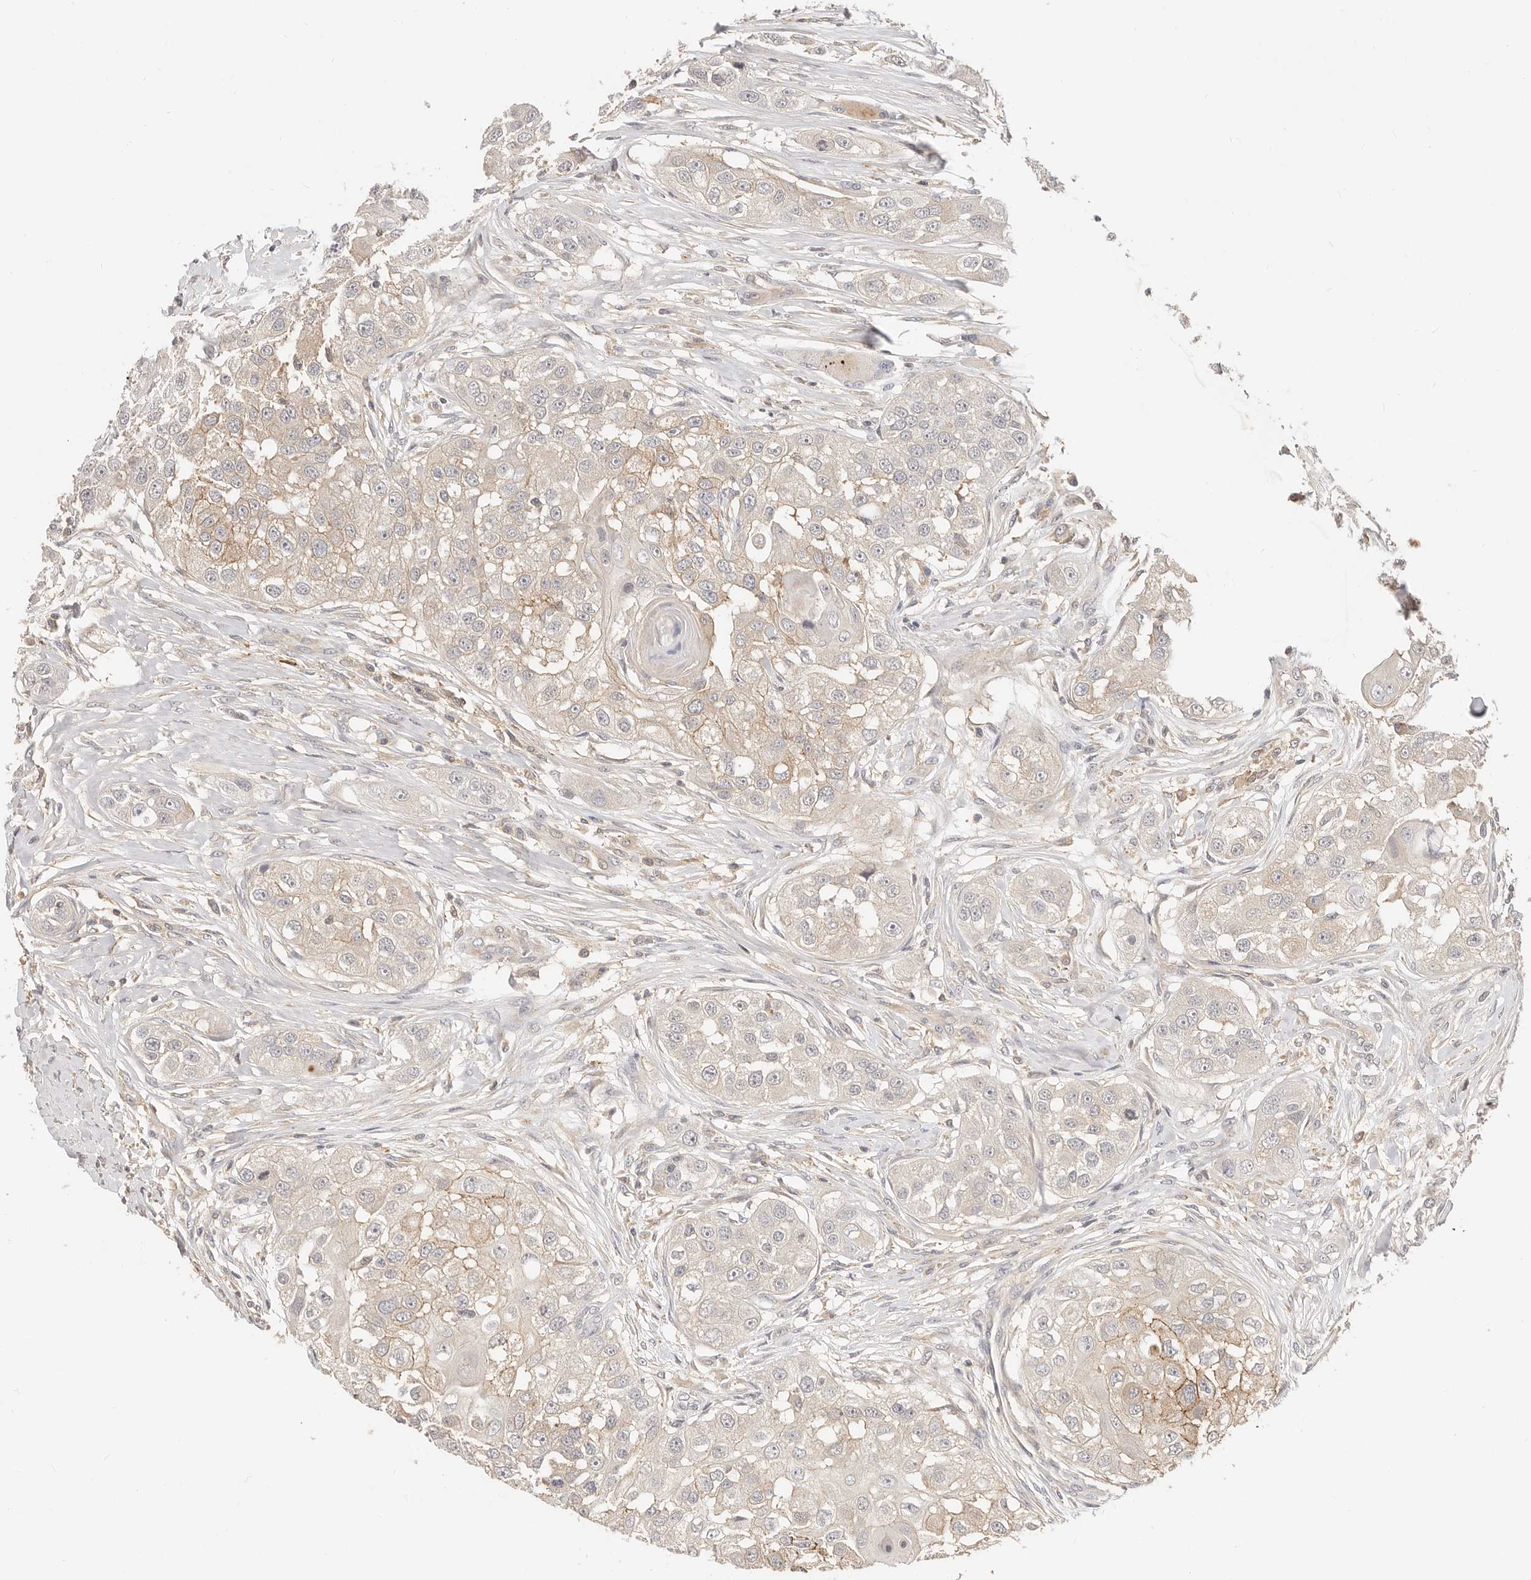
{"staining": {"intensity": "moderate", "quantity": "25%-75%", "location": "cytoplasmic/membranous"}, "tissue": "head and neck cancer", "cell_type": "Tumor cells", "image_type": "cancer", "snomed": [{"axis": "morphology", "description": "Normal tissue, NOS"}, {"axis": "morphology", "description": "Squamous cell carcinoma, NOS"}, {"axis": "topography", "description": "Skeletal muscle"}, {"axis": "topography", "description": "Head-Neck"}], "caption": "Immunohistochemistry (IHC) image of neoplastic tissue: human squamous cell carcinoma (head and neck) stained using immunohistochemistry exhibits medium levels of moderate protein expression localized specifically in the cytoplasmic/membranous of tumor cells, appearing as a cytoplasmic/membranous brown color.", "gene": "DTNBP1", "patient": {"sex": "male", "age": 51}}